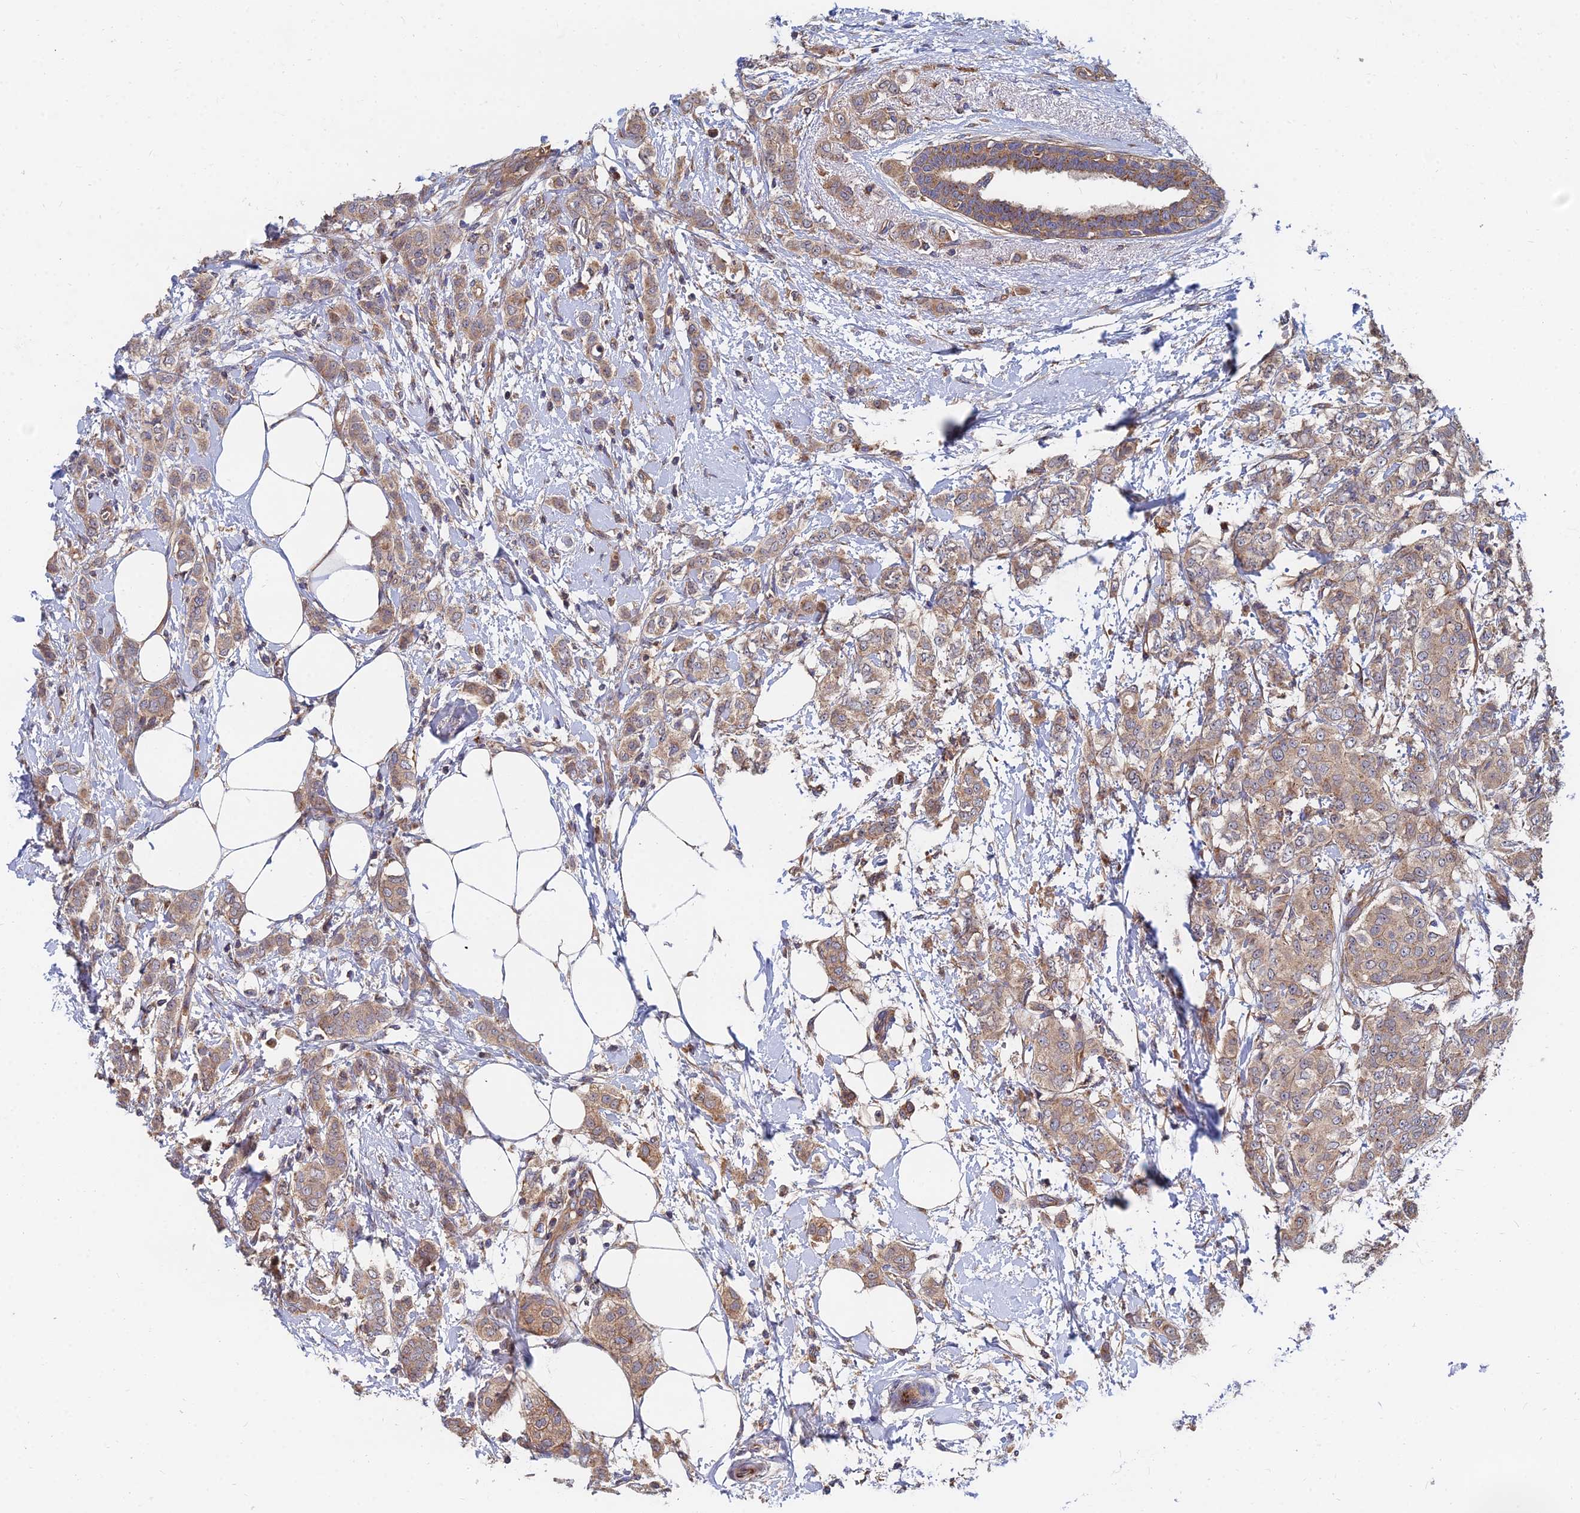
{"staining": {"intensity": "moderate", "quantity": ">75%", "location": "cytoplasmic/membranous"}, "tissue": "breast cancer", "cell_type": "Tumor cells", "image_type": "cancer", "snomed": [{"axis": "morphology", "description": "Duct carcinoma"}, {"axis": "topography", "description": "Breast"}], "caption": "Immunohistochemistry photomicrograph of human breast invasive ductal carcinoma stained for a protein (brown), which shows medium levels of moderate cytoplasmic/membranous staining in approximately >75% of tumor cells.", "gene": "CCZ1", "patient": {"sex": "female", "age": 72}}